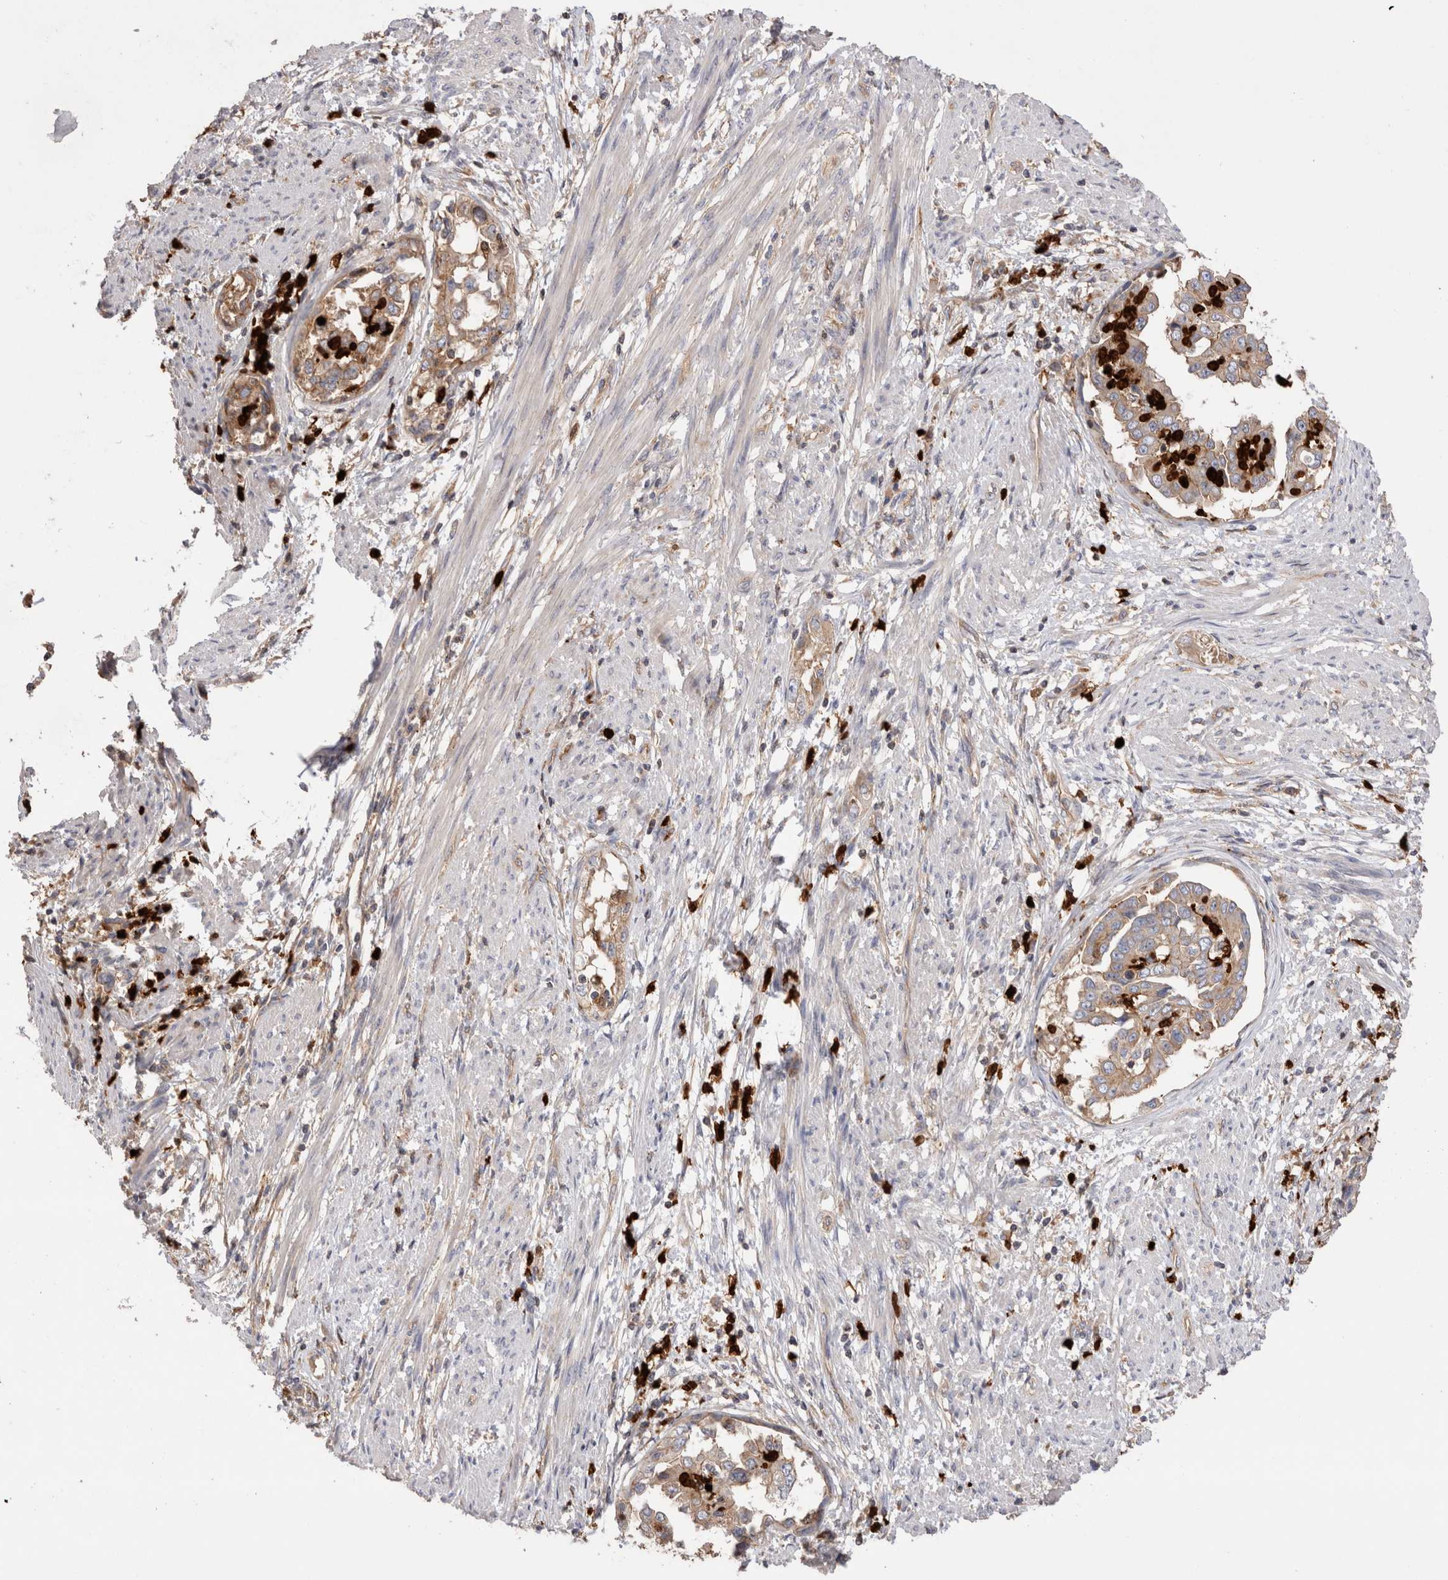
{"staining": {"intensity": "weak", "quantity": ">75%", "location": "cytoplasmic/membranous"}, "tissue": "endometrial cancer", "cell_type": "Tumor cells", "image_type": "cancer", "snomed": [{"axis": "morphology", "description": "Adenocarcinoma, NOS"}, {"axis": "topography", "description": "Endometrium"}], "caption": "IHC of endometrial adenocarcinoma shows low levels of weak cytoplasmic/membranous positivity in about >75% of tumor cells.", "gene": "NXT2", "patient": {"sex": "female", "age": 85}}